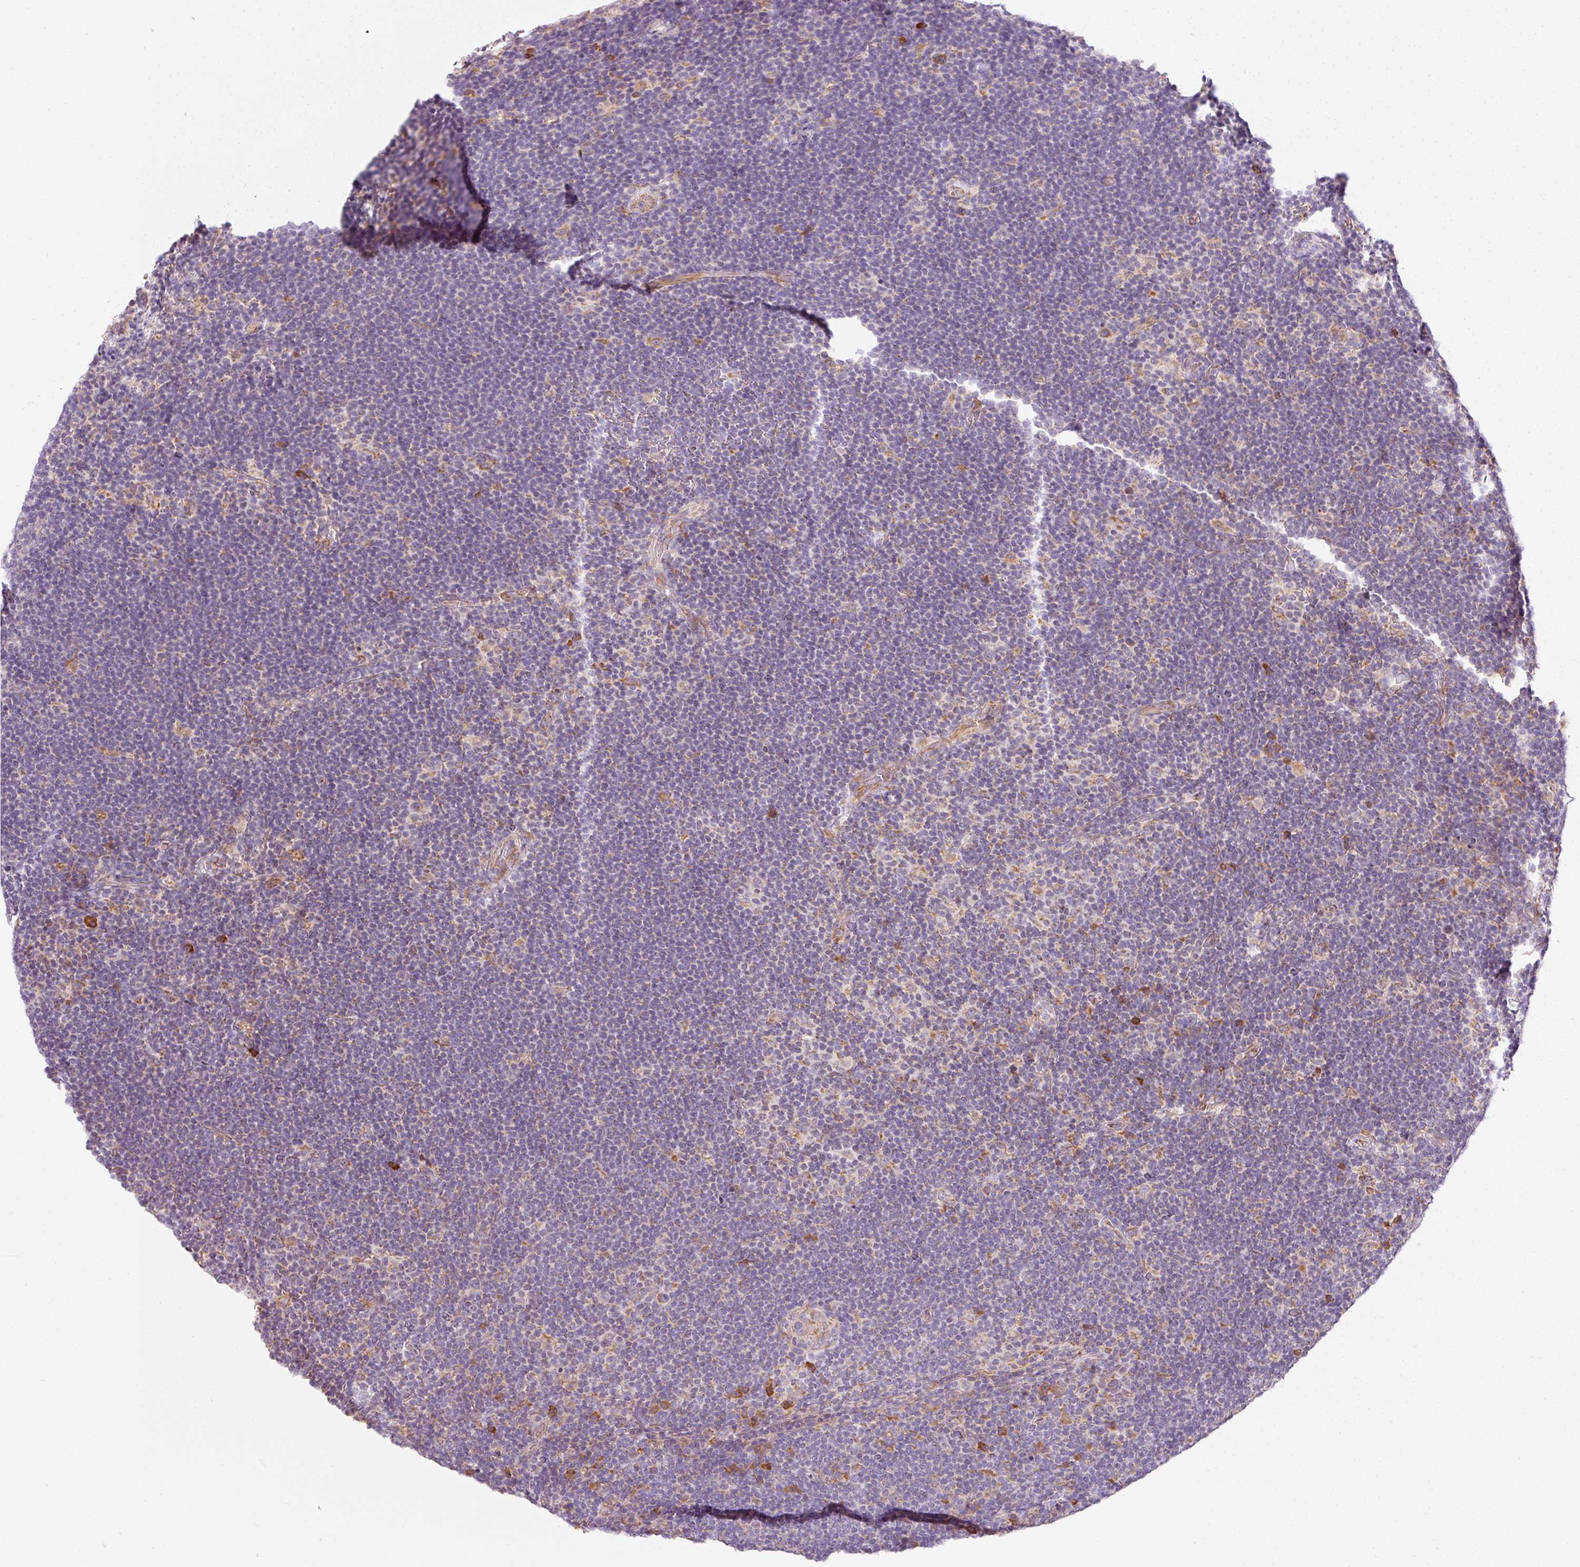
{"staining": {"intensity": "negative", "quantity": "none", "location": "none"}, "tissue": "lymphoma", "cell_type": "Tumor cells", "image_type": "cancer", "snomed": [{"axis": "morphology", "description": "Hodgkin's disease, NOS"}, {"axis": "topography", "description": "Lymph node"}], "caption": "Immunohistochemistry (IHC) photomicrograph of neoplastic tissue: lymphoma stained with DAB displays no significant protein positivity in tumor cells.", "gene": "MORN4", "patient": {"sex": "female", "age": 57}}